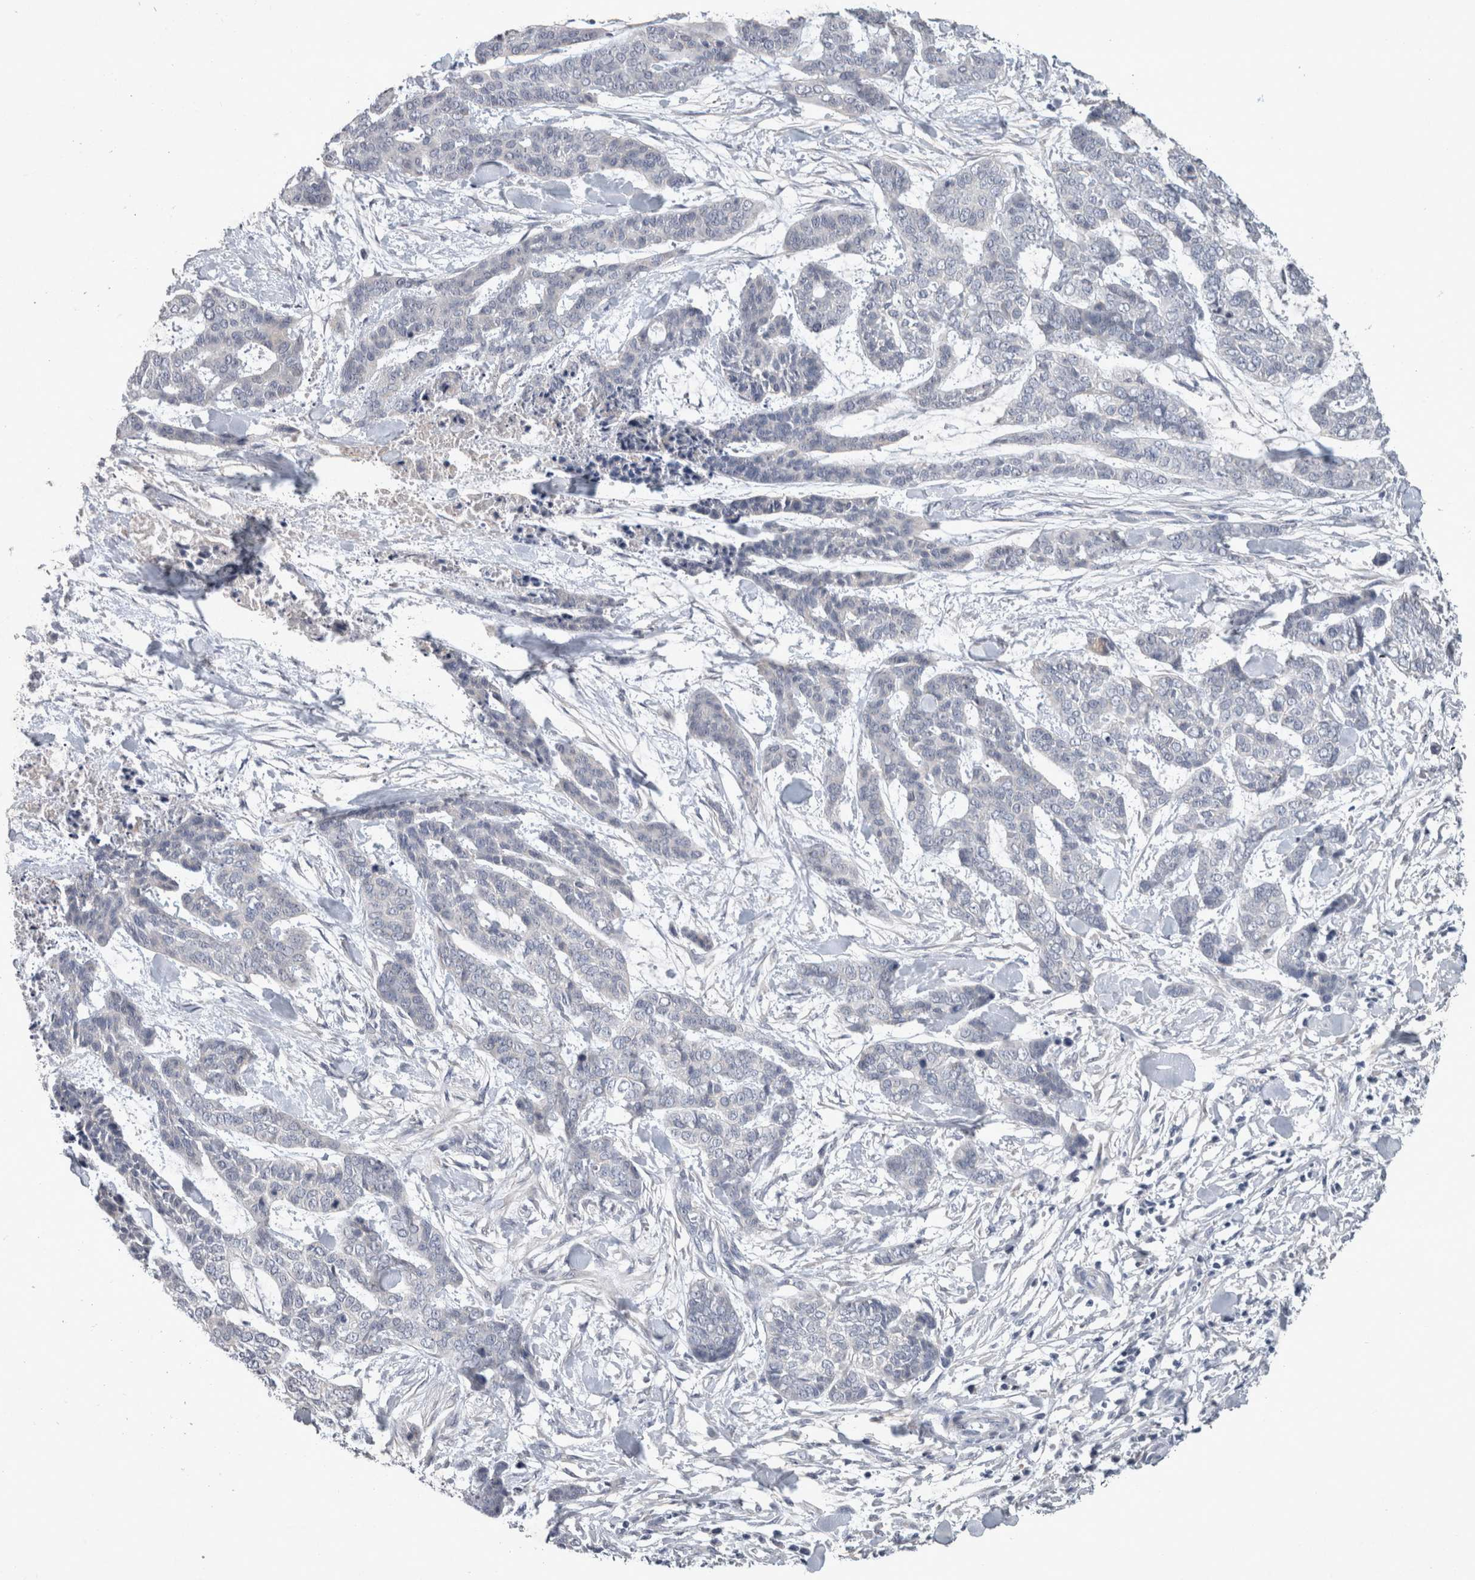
{"staining": {"intensity": "negative", "quantity": "none", "location": "none"}, "tissue": "skin cancer", "cell_type": "Tumor cells", "image_type": "cancer", "snomed": [{"axis": "morphology", "description": "Basal cell carcinoma"}, {"axis": "topography", "description": "Skin"}], "caption": "Image shows no significant protein positivity in tumor cells of skin cancer (basal cell carcinoma).", "gene": "SLC22A11", "patient": {"sex": "female", "age": 64}}